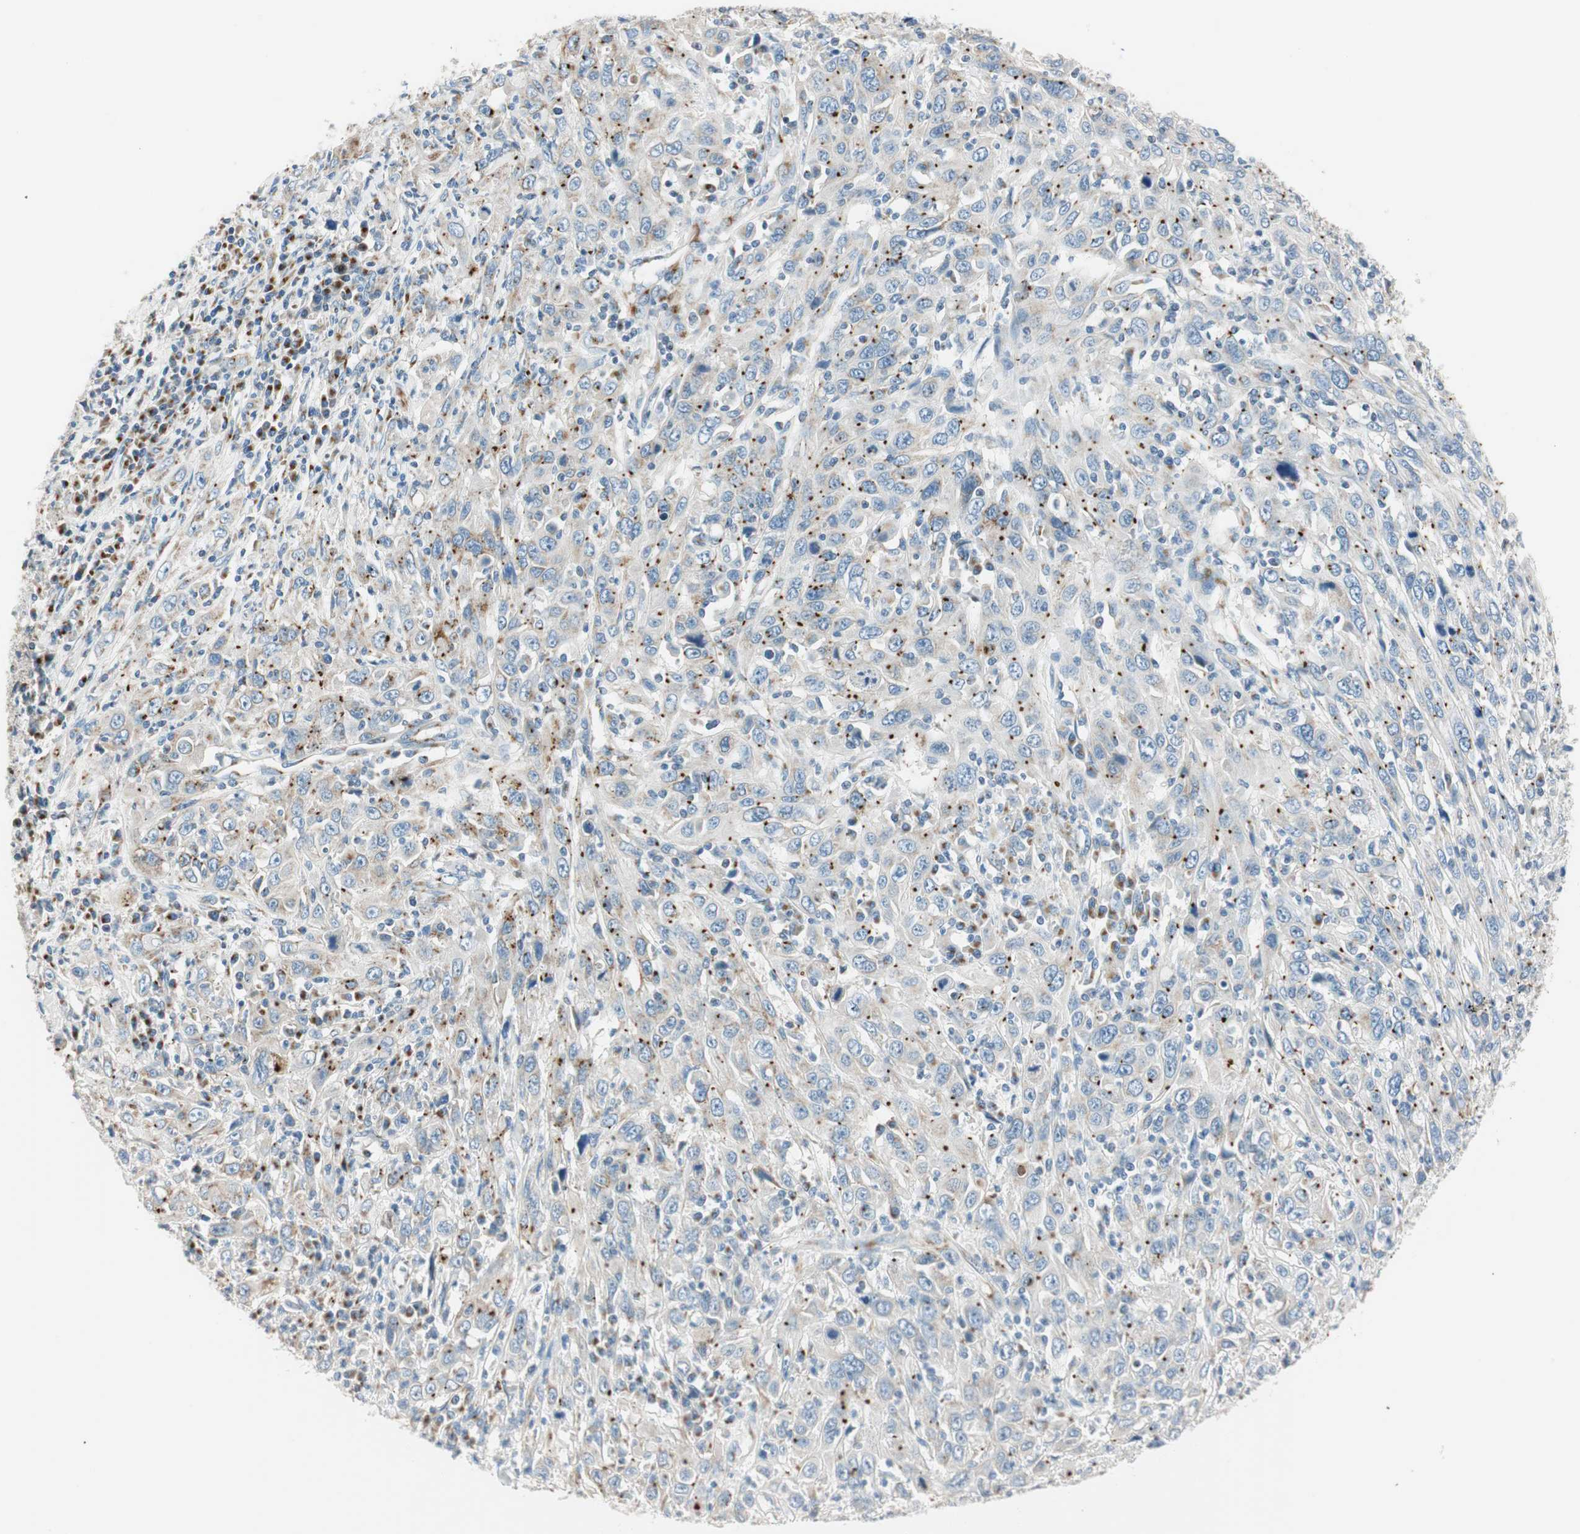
{"staining": {"intensity": "moderate", "quantity": "25%-75%", "location": "cytoplasmic/membranous"}, "tissue": "cervical cancer", "cell_type": "Tumor cells", "image_type": "cancer", "snomed": [{"axis": "morphology", "description": "Squamous cell carcinoma, NOS"}, {"axis": "topography", "description": "Cervix"}], "caption": "Human squamous cell carcinoma (cervical) stained with a brown dye reveals moderate cytoplasmic/membranous positive staining in approximately 25%-75% of tumor cells.", "gene": "TMF1", "patient": {"sex": "female", "age": 46}}